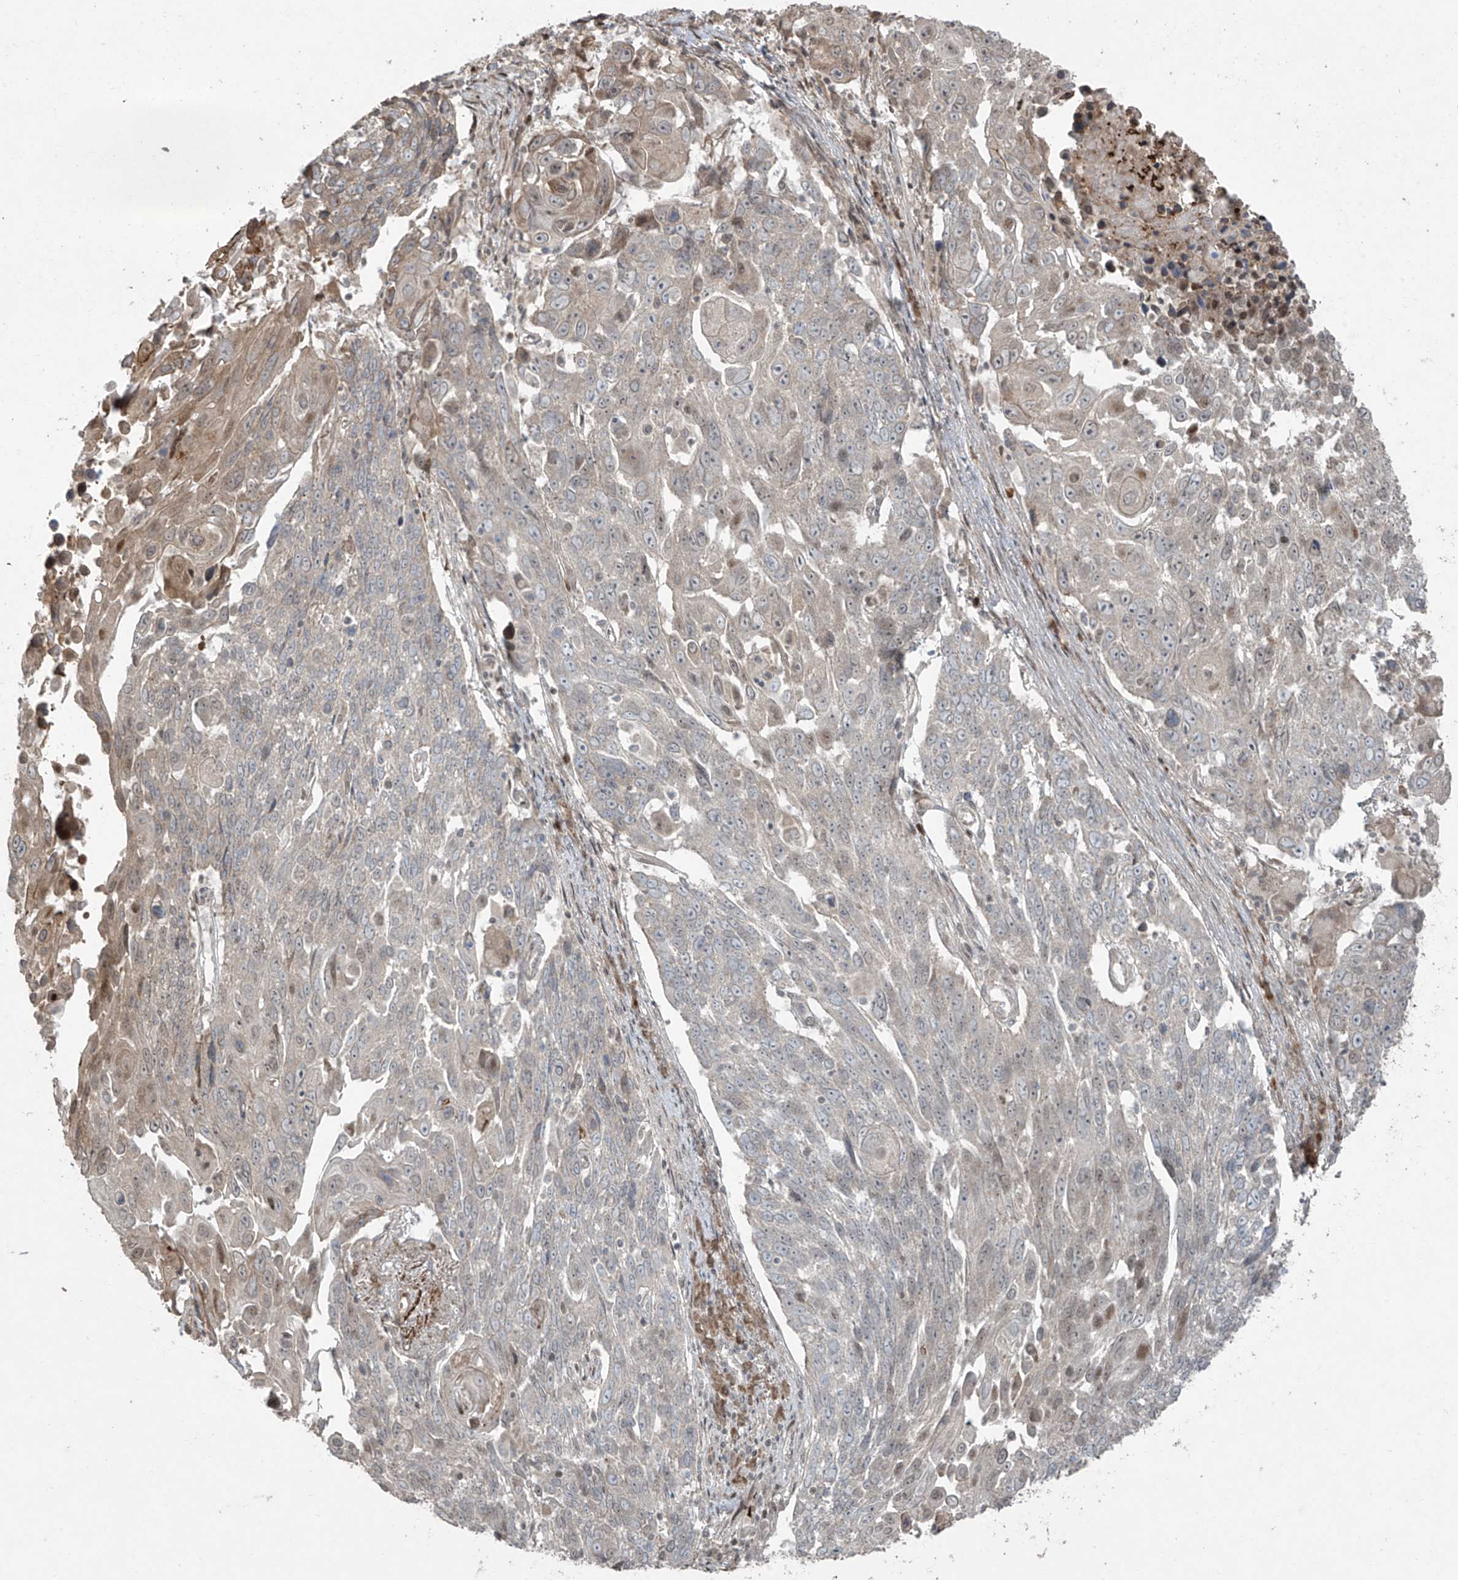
{"staining": {"intensity": "negative", "quantity": "none", "location": "none"}, "tissue": "lung cancer", "cell_type": "Tumor cells", "image_type": "cancer", "snomed": [{"axis": "morphology", "description": "Squamous cell carcinoma, NOS"}, {"axis": "topography", "description": "Lung"}], "caption": "DAB (3,3'-diaminobenzidine) immunohistochemical staining of human lung cancer (squamous cell carcinoma) shows no significant positivity in tumor cells.", "gene": "TTC22", "patient": {"sex": "male", "age": 66}}